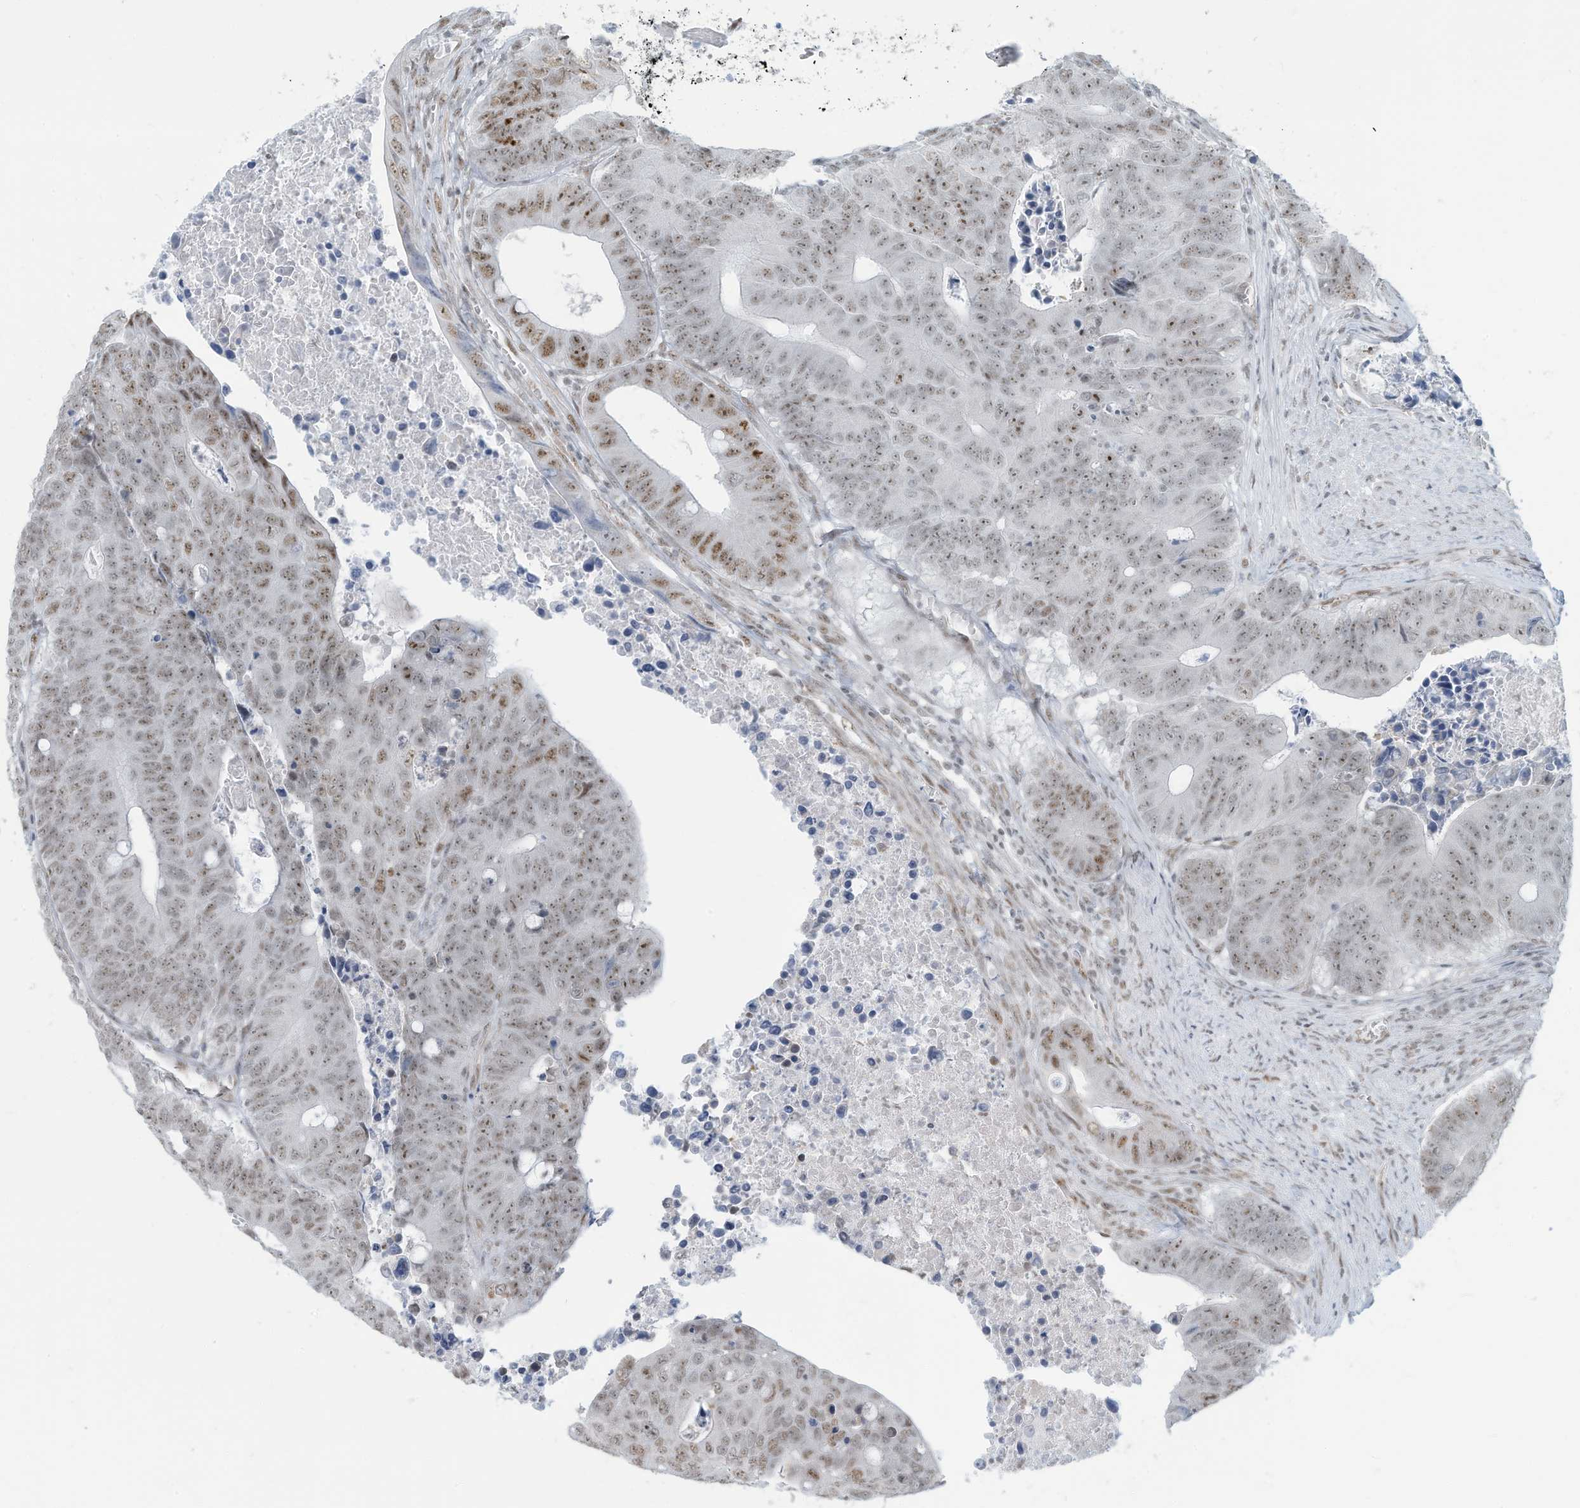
{"staining": {"intensity": "moderate", "quantity": "25%-75%", "location": "nuclear"}, "tissue": "colorectal cancer", "cell_type": "Tumor cells", "image_type": "cancer", "snomed": [{"axis": "morphology", "description": "Adenocarcinoma, NOS"}, {"axis": "topography", "description": "Colon"}], "caption": "IHC micrograph of neoplastic tissue: colorectal cancer stained using IHC exhibits medium levels of moderate protein expression localized specifically in the nuclear of tumor cells, appearing as a nuclear brown color.", "gene": "SARNP", "patient": {"sex": "male", "age": 87}}